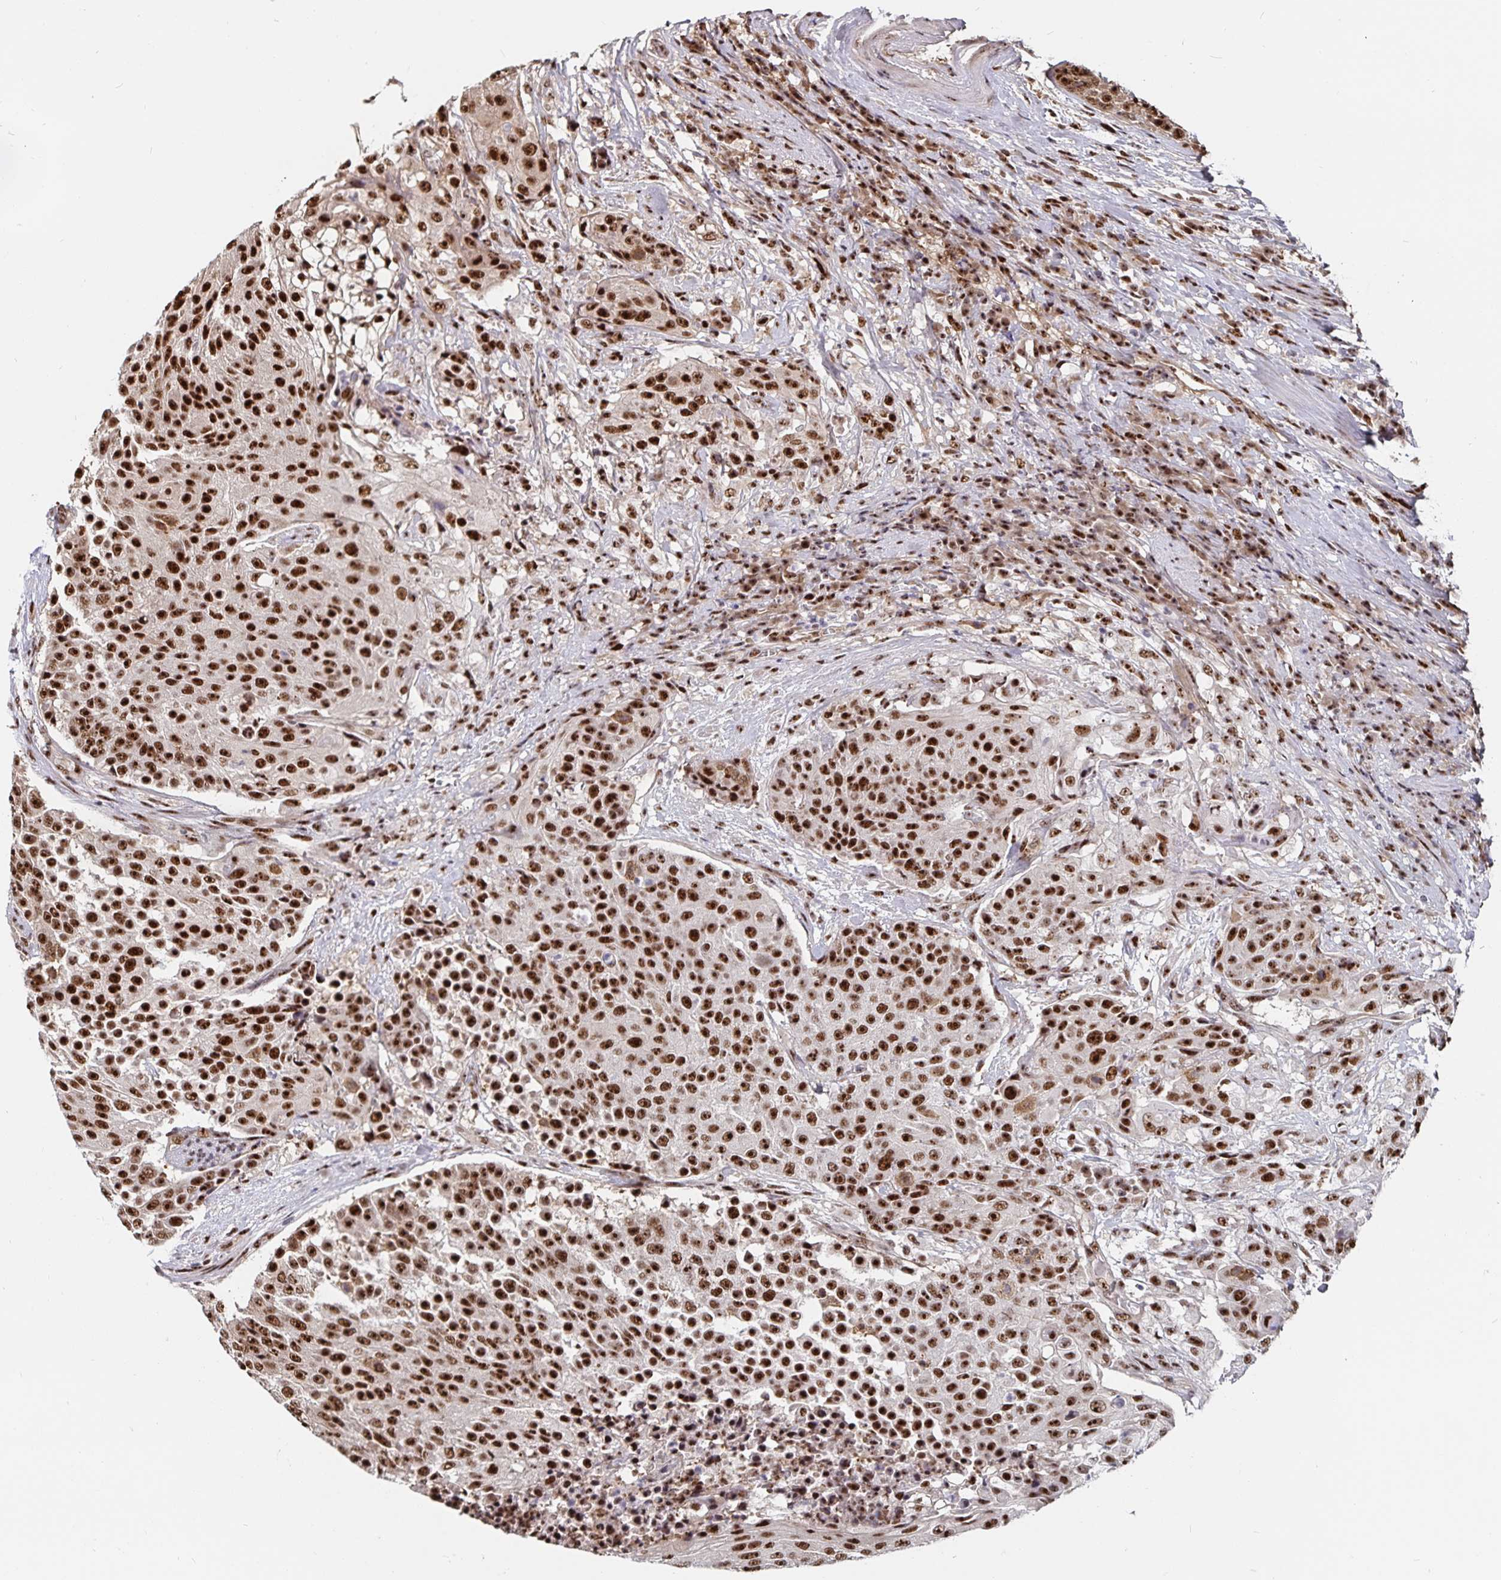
{"staining": {"intensity": "strong", "quantity": ">75%", "location": "nuclear"}, "tissue": "urothelial cancer", "cell_type": "Tumor cells", "image_type": "cancer", "snomed": [{"axis": "morphology", "description": "Urothelial carcinoma, High grade"}, {"axis": "topography", "description": "Urinary bladder"}], "caption": "IHC of urothelial cancer shows high levels of strong nuclear staining in about >75% of tumor cells.", "gene": "LAS1L", "patient": {"sex": "female", "age": 63}}